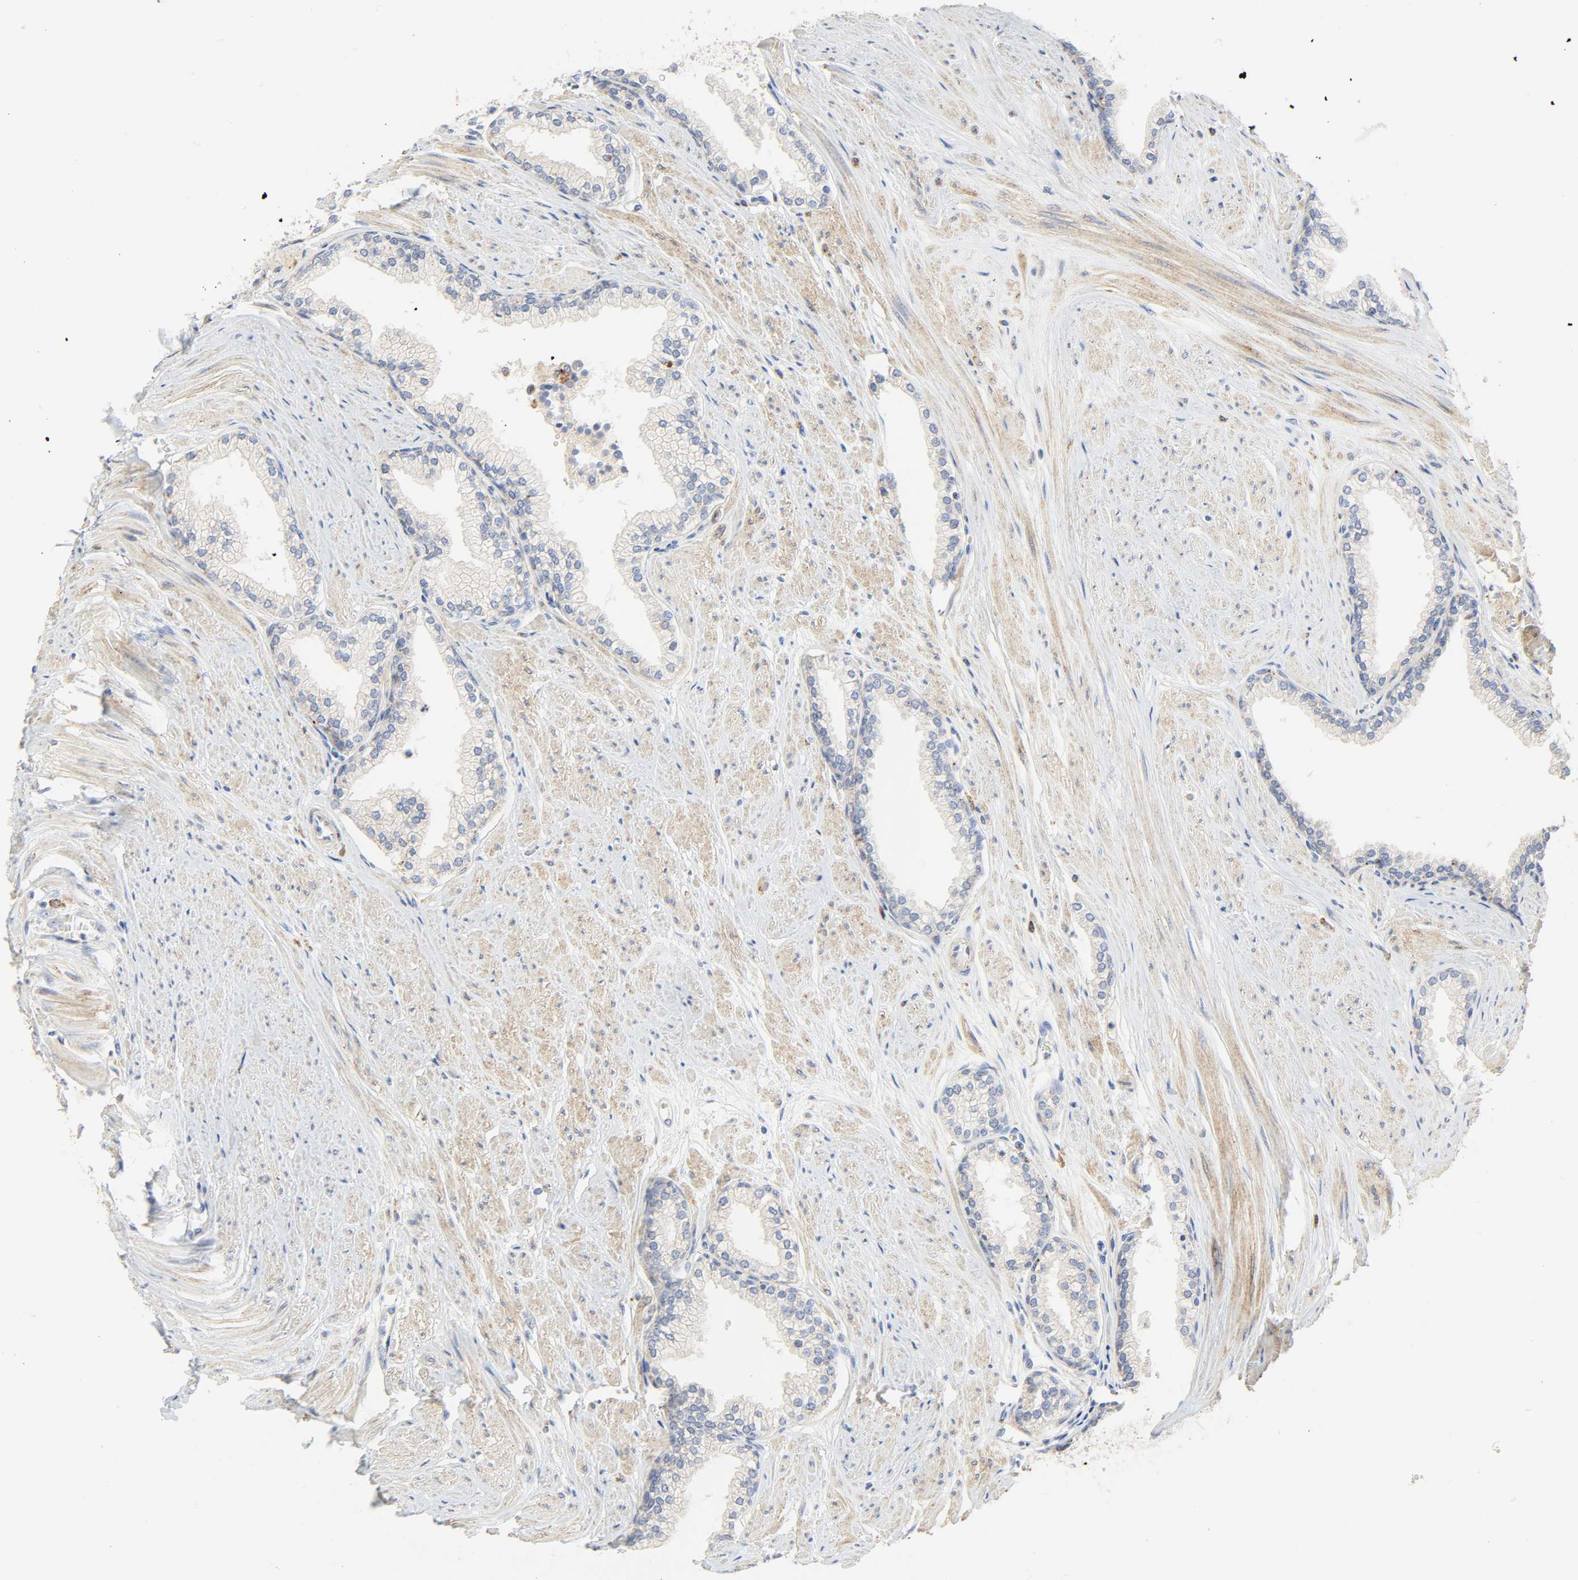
{"staining": {"intensity": "weak", "quantity": ">75%", "location": "cytoplasmic/membranous"}, "tissue": "prostate", "cell_type": "Glandular cells", "image_type": "normal", "snomed": [{"axis": "morphology", "description": "Normal tissue, NOS"}, {"axis": "topography", "description": "Prostate"}], "caption": "Normal prostate was stained to show a protein in brown. There is low levels of weak cytoplasmic/membranous positivity in approximately >75% of glandular cells. The protein of interest is shown in brown color, while the nuclei are stained blue.", "gene": "CAMK2A", "patient": {"sex": "male", "age": 64}}